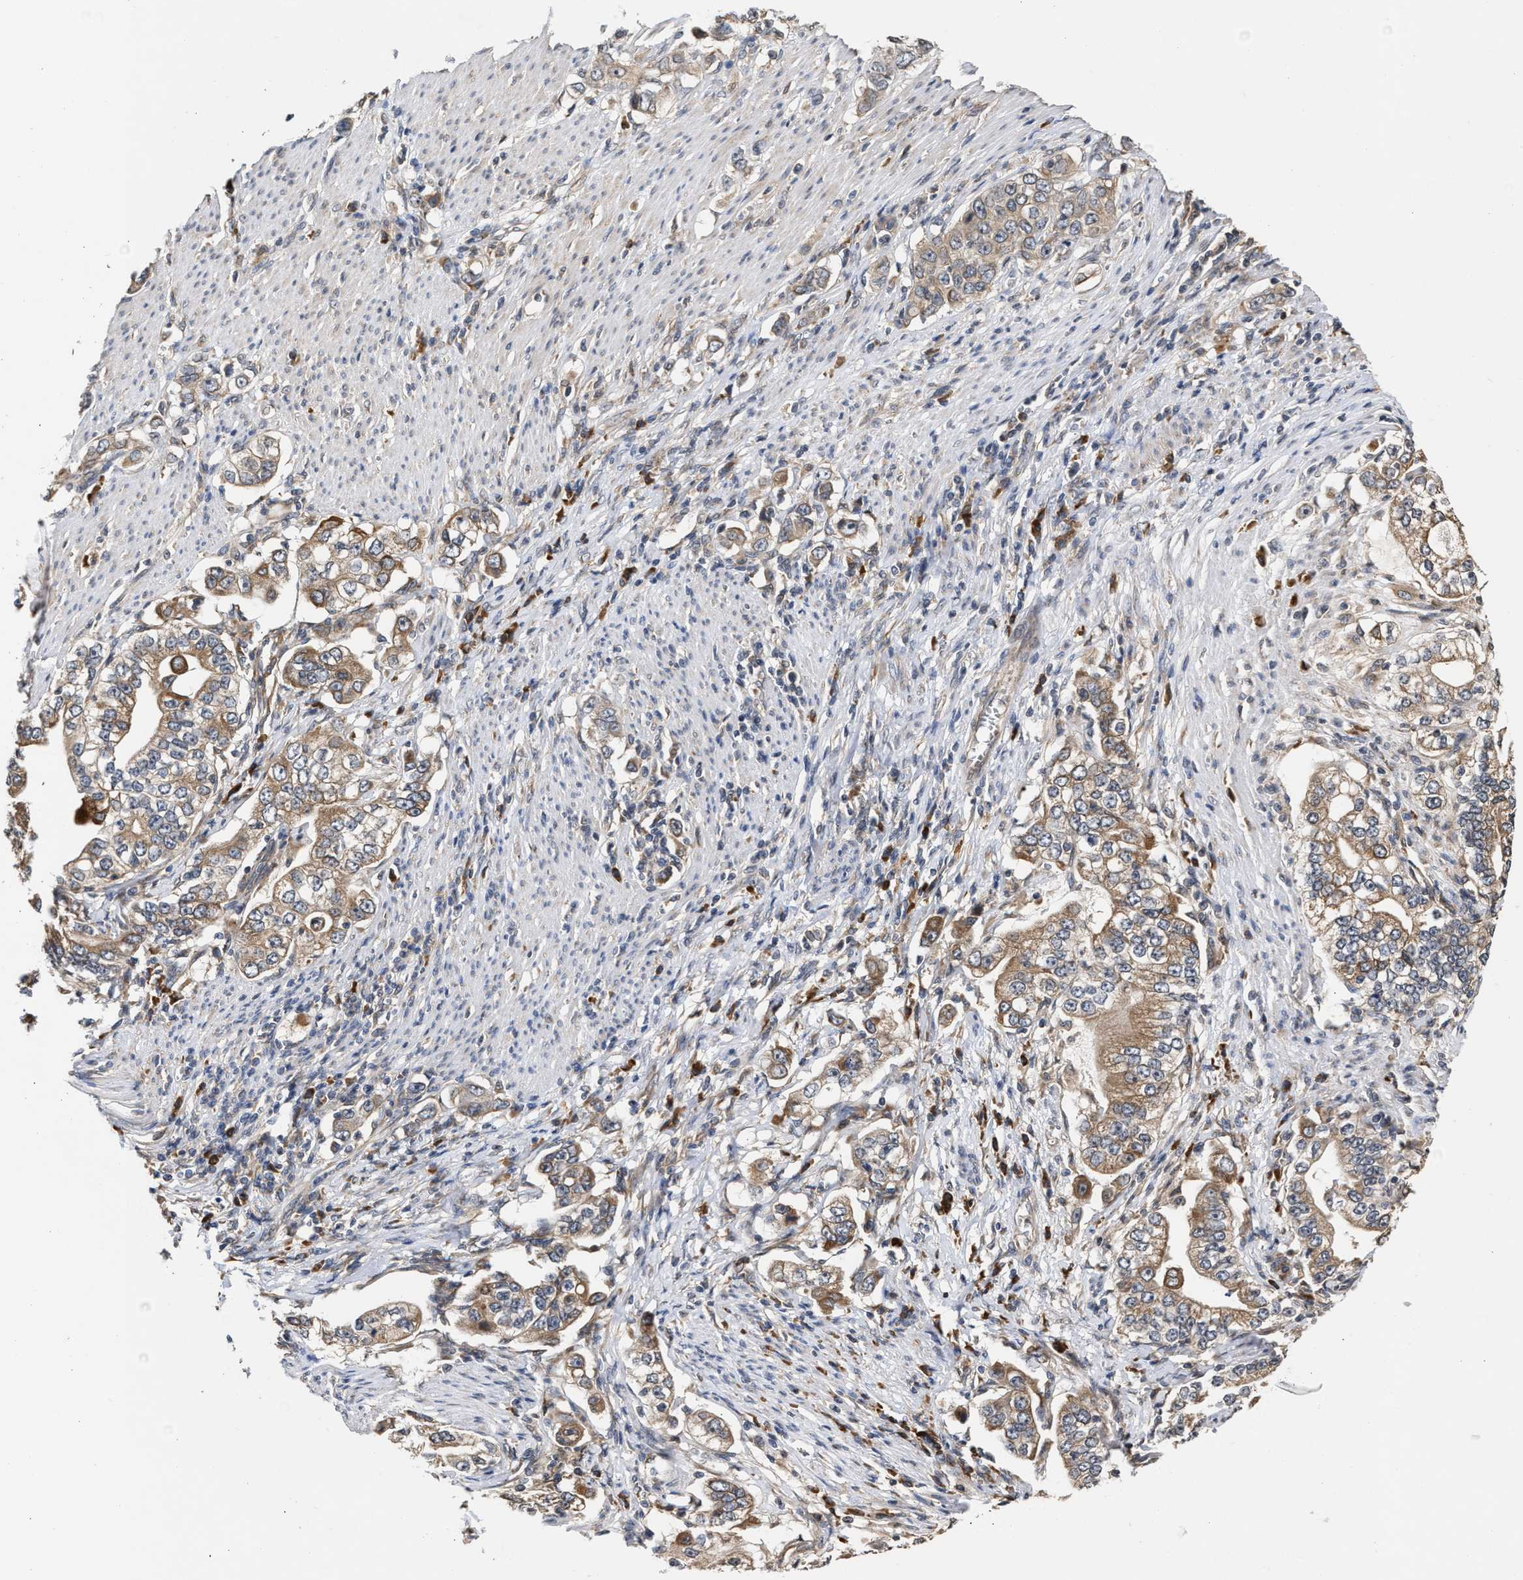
{"staining": {"intensity": "moderate", "quantity": "25%-75%", "location": "cytoplasmic/membranous"}, "tissue": "stomach cancer", "cell_type": "Tumor cells", "image_type": "cancer", "snomed": [{"axis": "morphology", "description": "Adenocarcinoma, NOS"}, {"axis": "topography", "description": "Stomach, lower"}], "caption": "A high-resolution micrograph shows IHC staining of stomach adenocarcinoma, which exhibits moderate cytoplasmic/membranous staining in about 25%-75% of tumor cells. (IHC, brightfield microscopy, high magnification).", "gene": "SAR1A", "patient": {"sex": "female", "age": 72}}